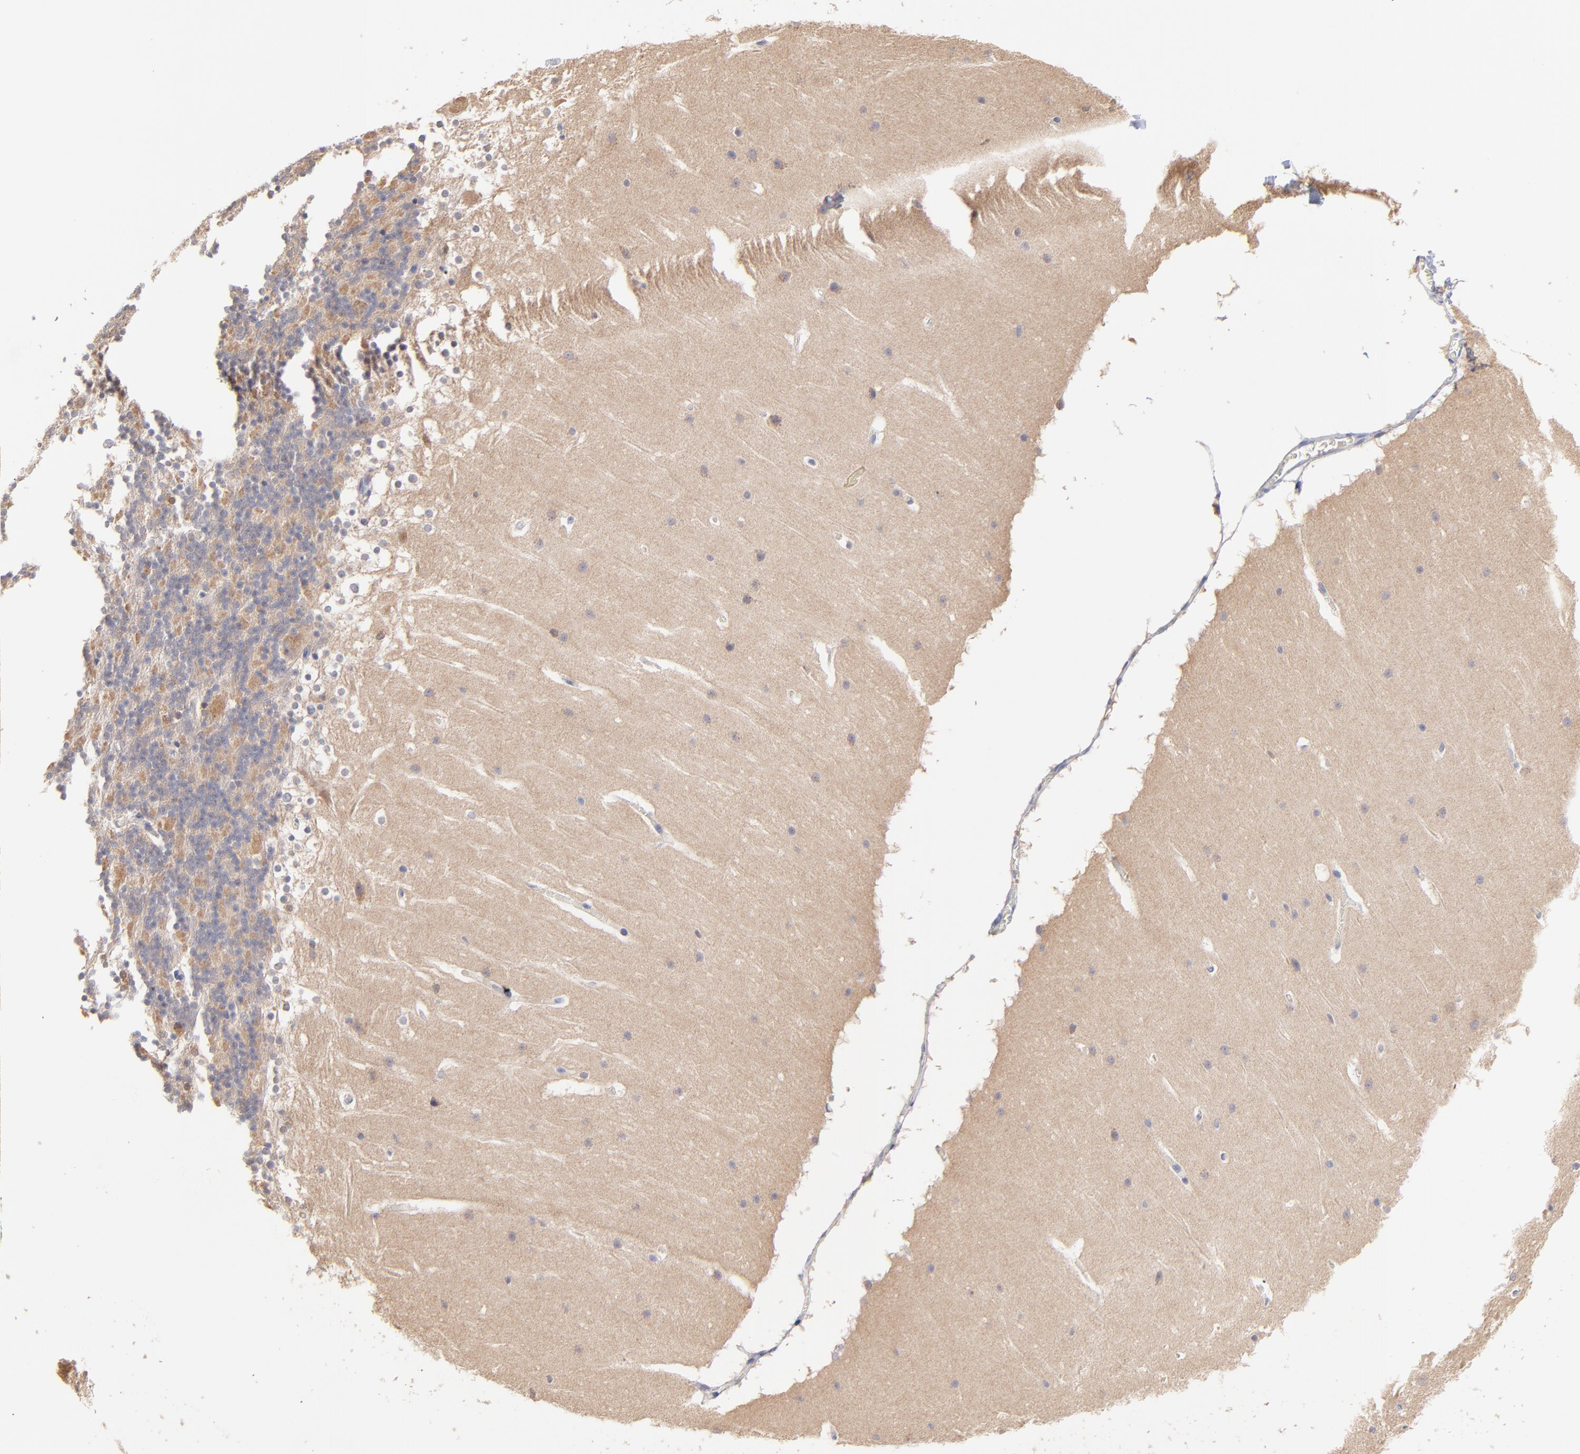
{"staining": {"intensity": "moderate", "quantity": "<25%", "location": "cytoplasmic/membranous"}, "tissue": "cerebellum", "cell_type": "Cells in granular layer", "image_type": "normal", "snomed": [{"axis": "morphology", "description": "Normal tissue, NOS"}, {"axis": "topography", "description": "Cerebellum"}], "caption": "IHC histopathology image of normal human cerebellum stained for a protein (brown), which demonstrates low levels of moderate cytoplasmic/membranous positivity in about <25% of cells in granular layer.", "gene": "CFAP57", "patient": {"sex": "female", "age": 19}}